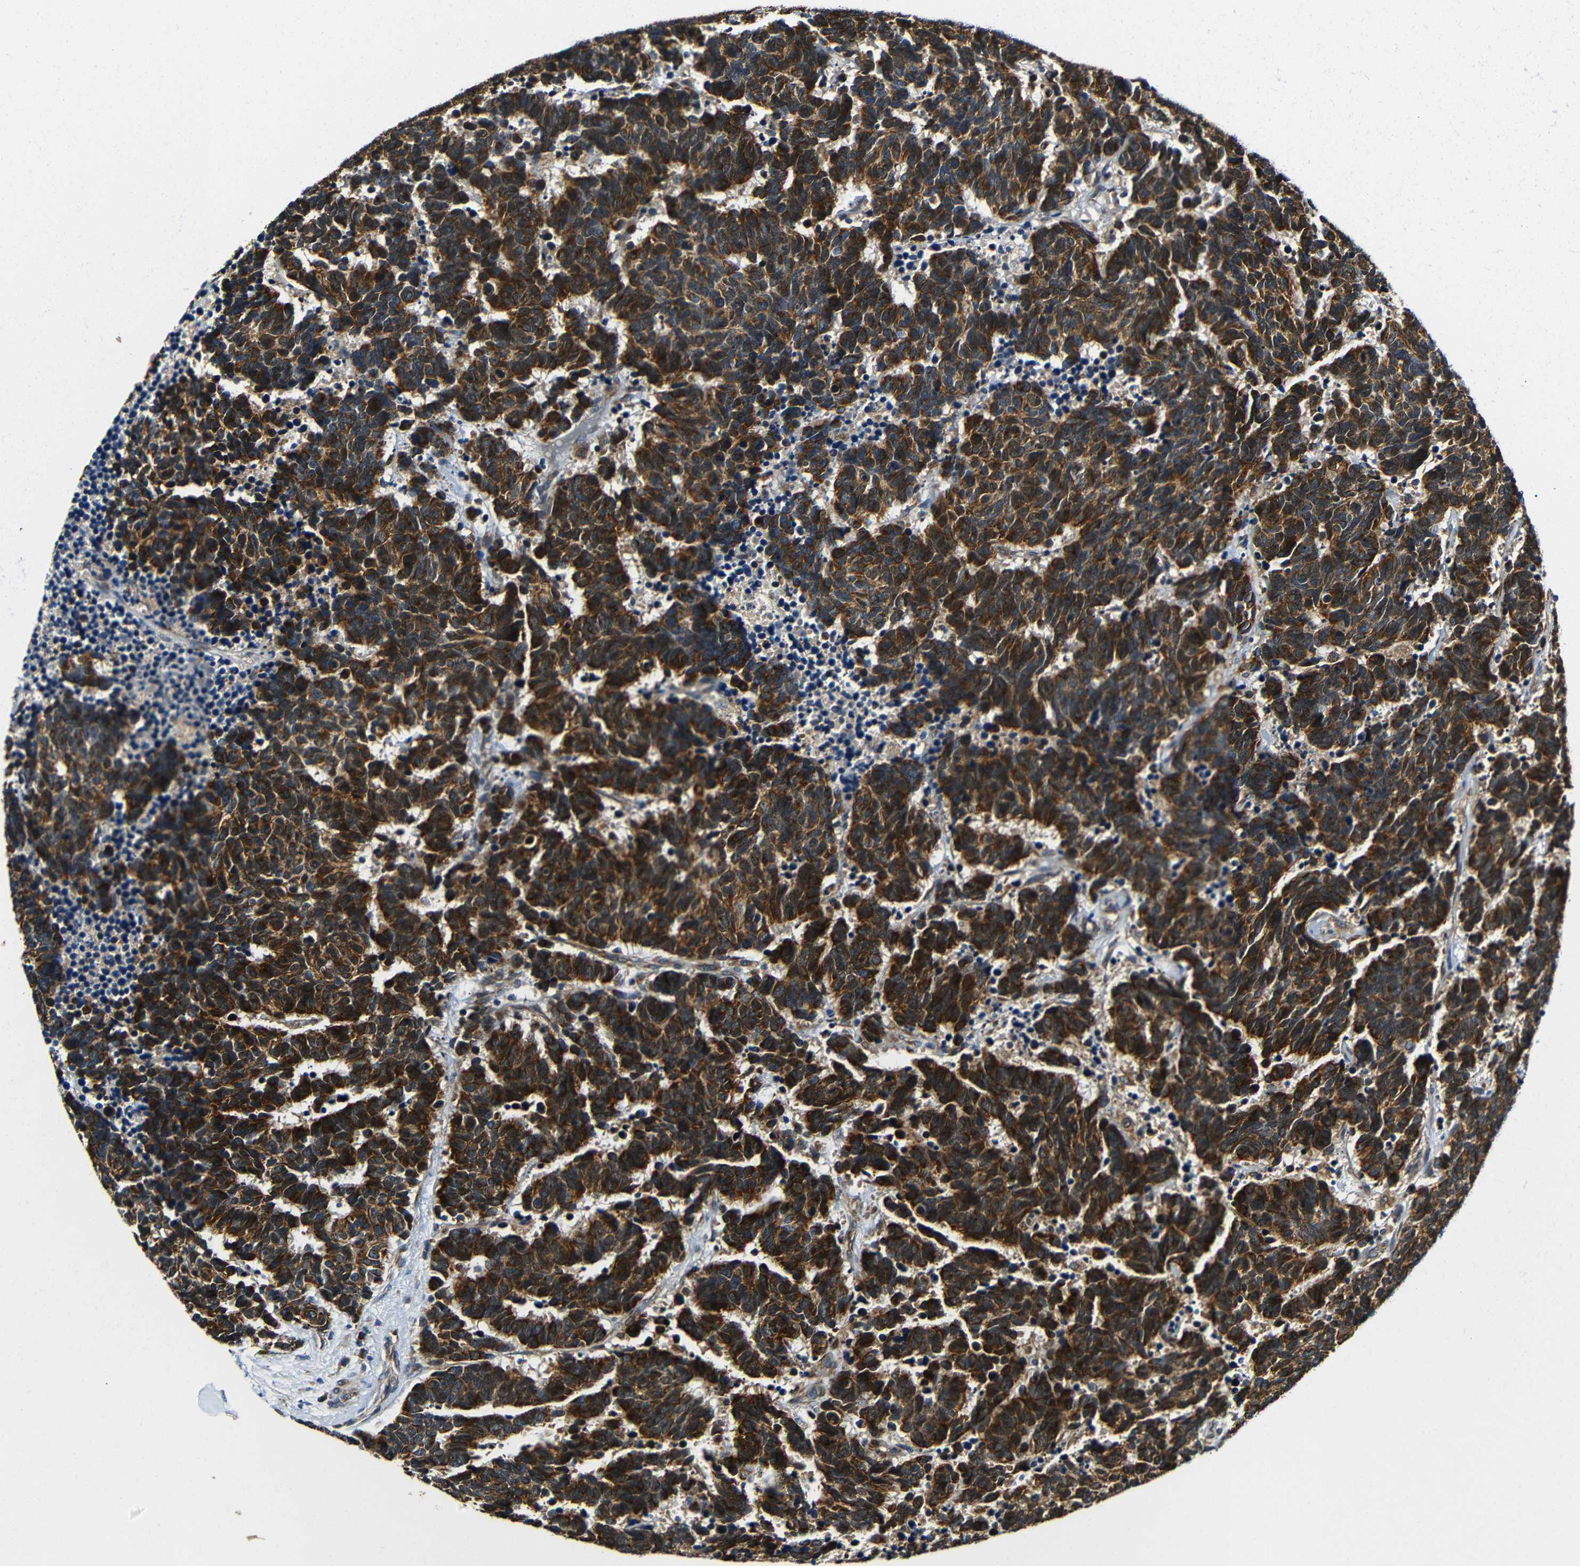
{"staining": {"intensity": "strong", "quantity": ">75%", "location": "cytoplasmic/membranous"}, "tissue": "carcinoid", "cell_type": "Tumor cells", "image_type": "cancer", "snomed": [{"axis": "morphology", "description": "Carcinoma, NOS"}, {"axis": "morphology", "description": "Carcinoid, malignant, NOS"}, {"axis": "topography", "description": "Urinary bladder"}], "caption": "A high amount of strong cytoplasmic/membranous staining is appreciated in approximately >75% of tumor cells in malignant carcinoid tissue.", "gene": "VAPB", "patient": {"sex": "male", "age": 57}}